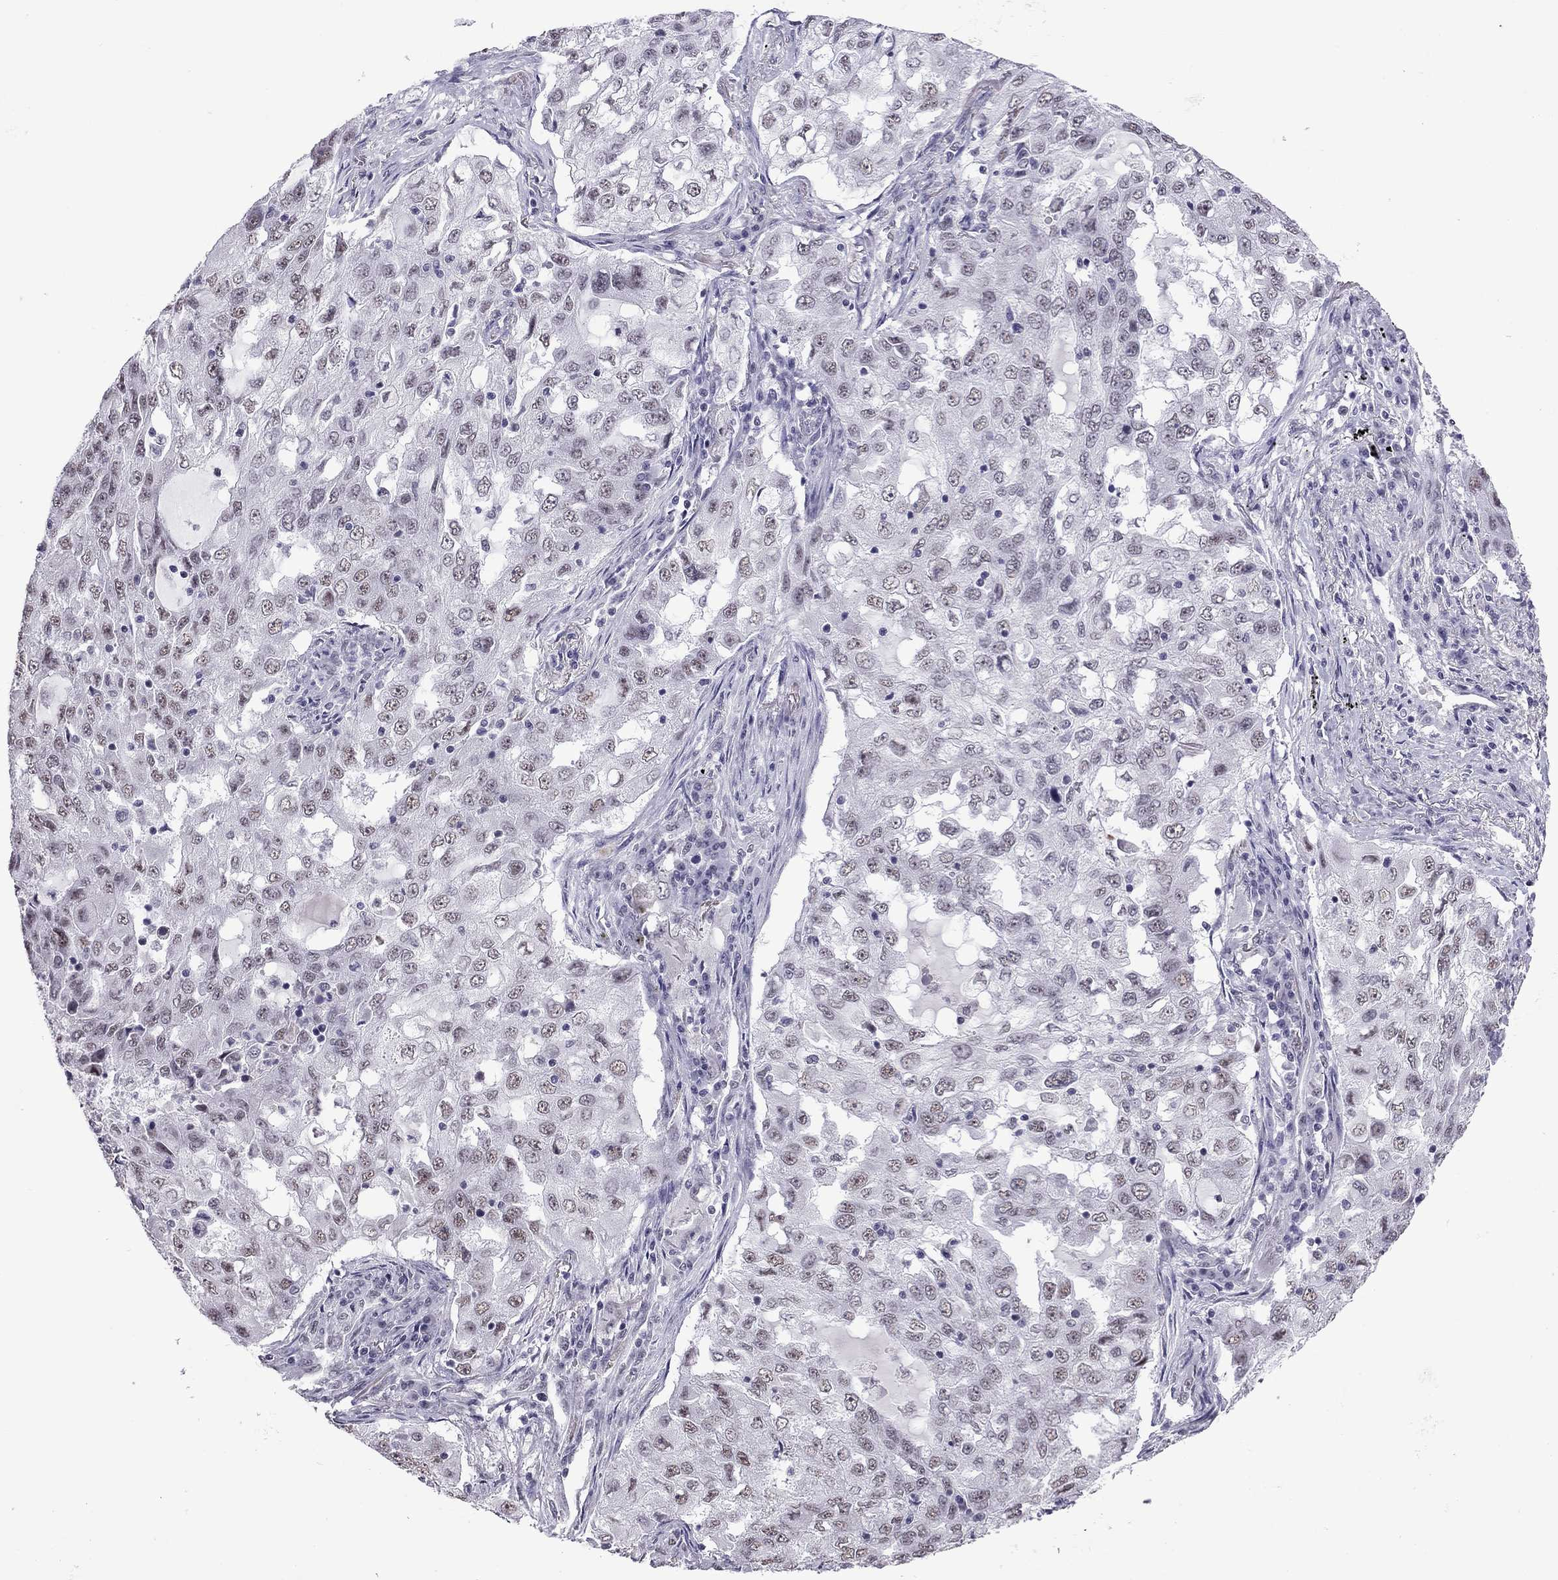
{"staining": {"intensity": "weak", "quantity": "<25%", "location": "nuclear"}, "tissue": "lung cancer", "cell_type": "Tumor cells", "image_type": "cancer", "snomed": [{"axis": "morphology", "description": "Adenocarcinoma, NOS"}, {"axis": "topography", "description": "Lung"}], "caption": "IHC histopathology image of neoplastic tissue: human lung cancer stained with DAB (3,3'-diaminobenzidine) exhibits no significant protein expression in tumor cells. (DAB (3,3'-diaminobenzidine) immunohistochemistry with hematoxylin counter stain).", "gene": "PPP1R3A", "patient": {"sex": "female", "age": 61}}